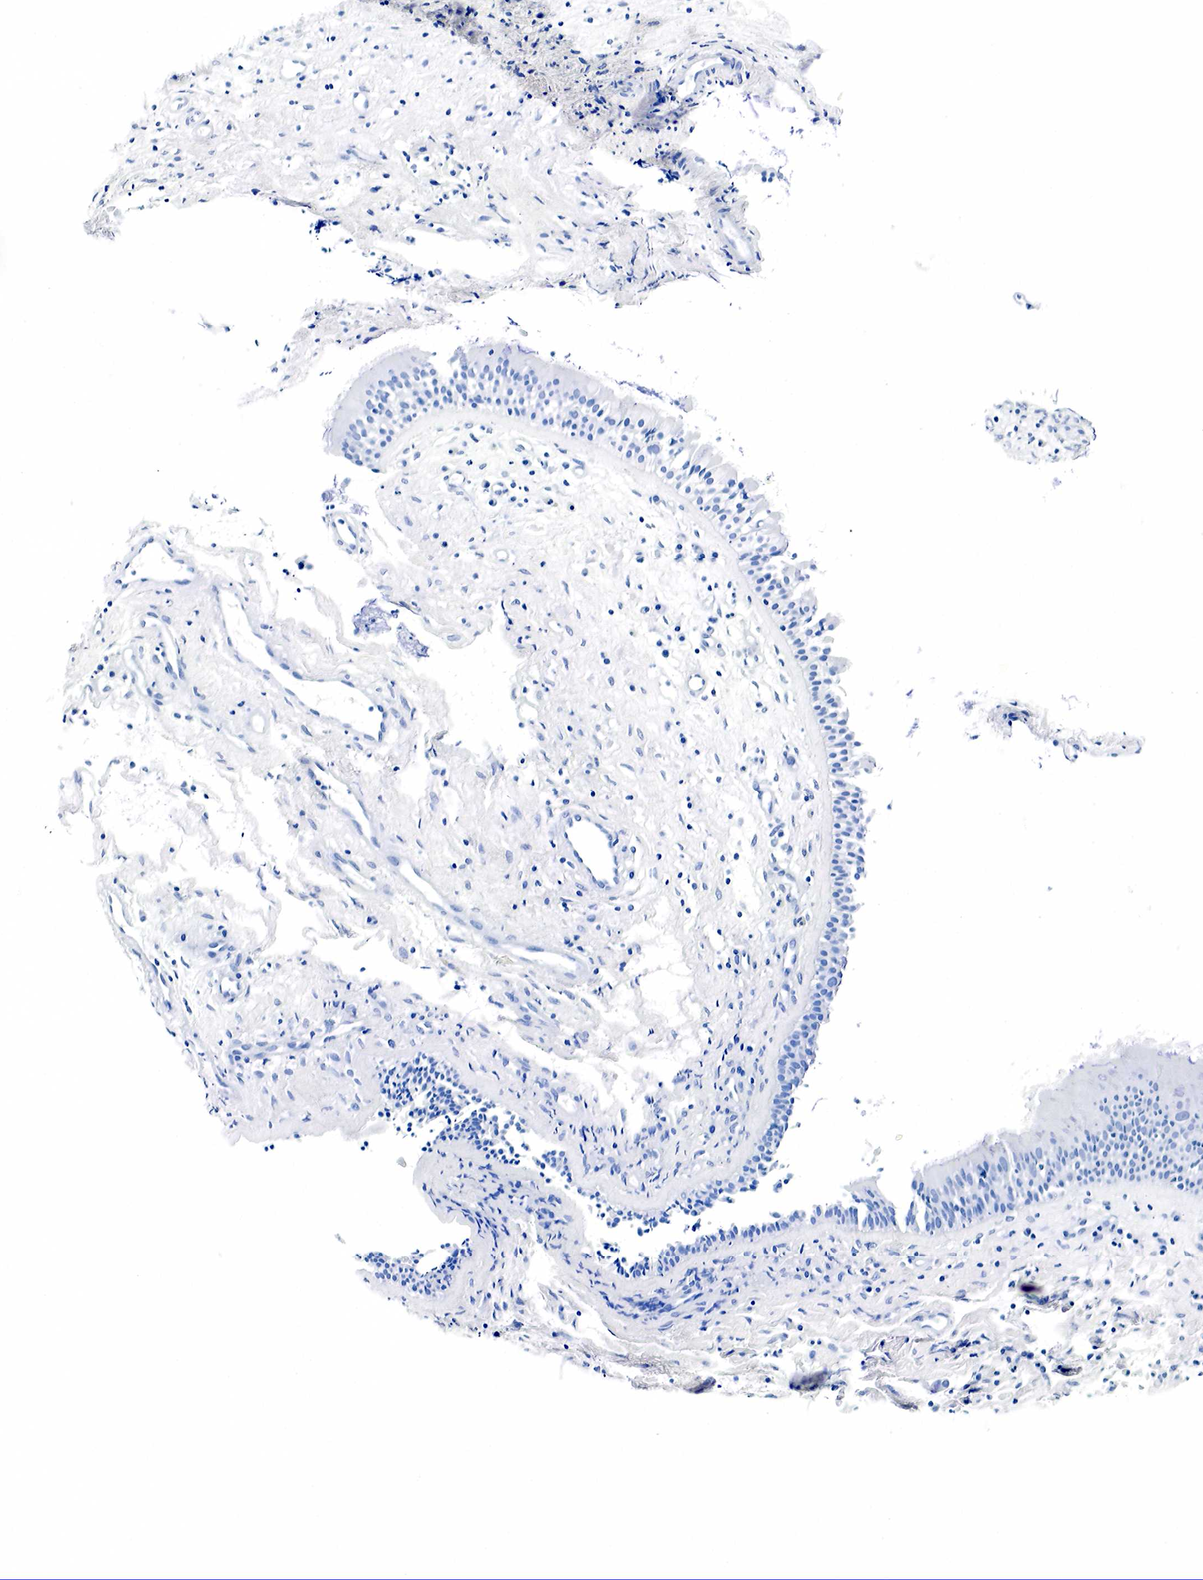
{"staining": {"intensity": "negative", "quantity": "none", "location": "none"}, "tissue": "nasopharynx", "cell_type": "Respiratory epithelial cells", "image_type": "normal", "snomed": [{"axis": "morphology", "description": "Normal tissue, NOS"}, {"axis": "topography", "description": "Nasopharynx"}], "caption": "Image shows no significant protein expression in respiratory epithelial cells of benign nasopharynx.", "gene": "GCG", "patient": {"sex": "male", "age": 63}}